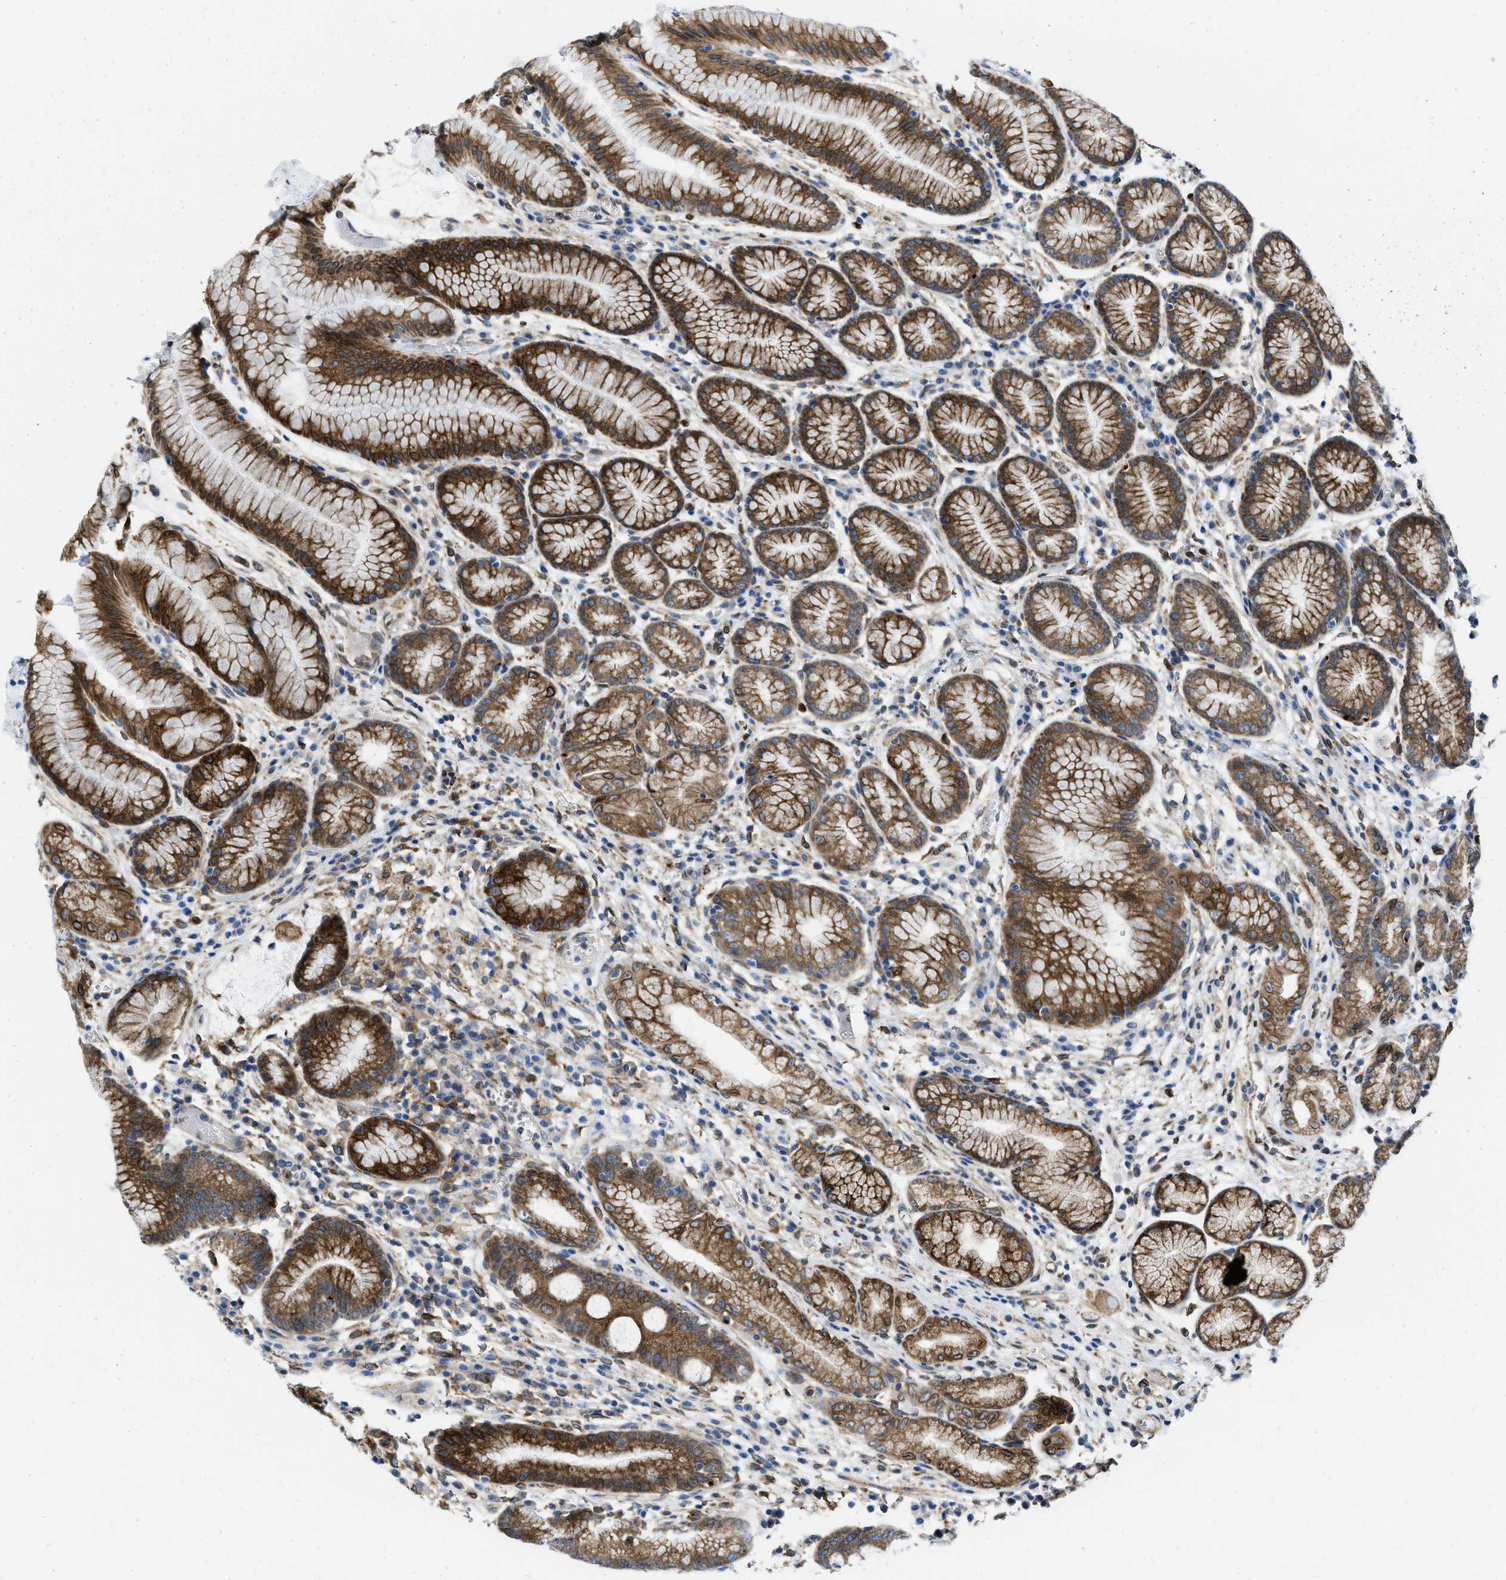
{"staining": {"intensity": "strong", "quantity": ">75%", "location": "cytoplasmic/membranous"}, "tissue": "stomach", "cell_type": "Glandular cells", "image_type": "normal", "snomed": [{"axis": "morphology", "description": "Normal tissue, NOS"}, {"axis": "morphology", "description": "Inflammation, NOS"}, {"axis": "topography", "description": "Stomach, lower"}], "caption": "Strong cytoplasmic/membranous protein staining is present in about >75% of glandular cells in stomach. (brown staining indicates protein expression, while blue staining denotes nuclei).", "gene": "ERLIN2", "patient": {"sex": "male", "age": 59}}